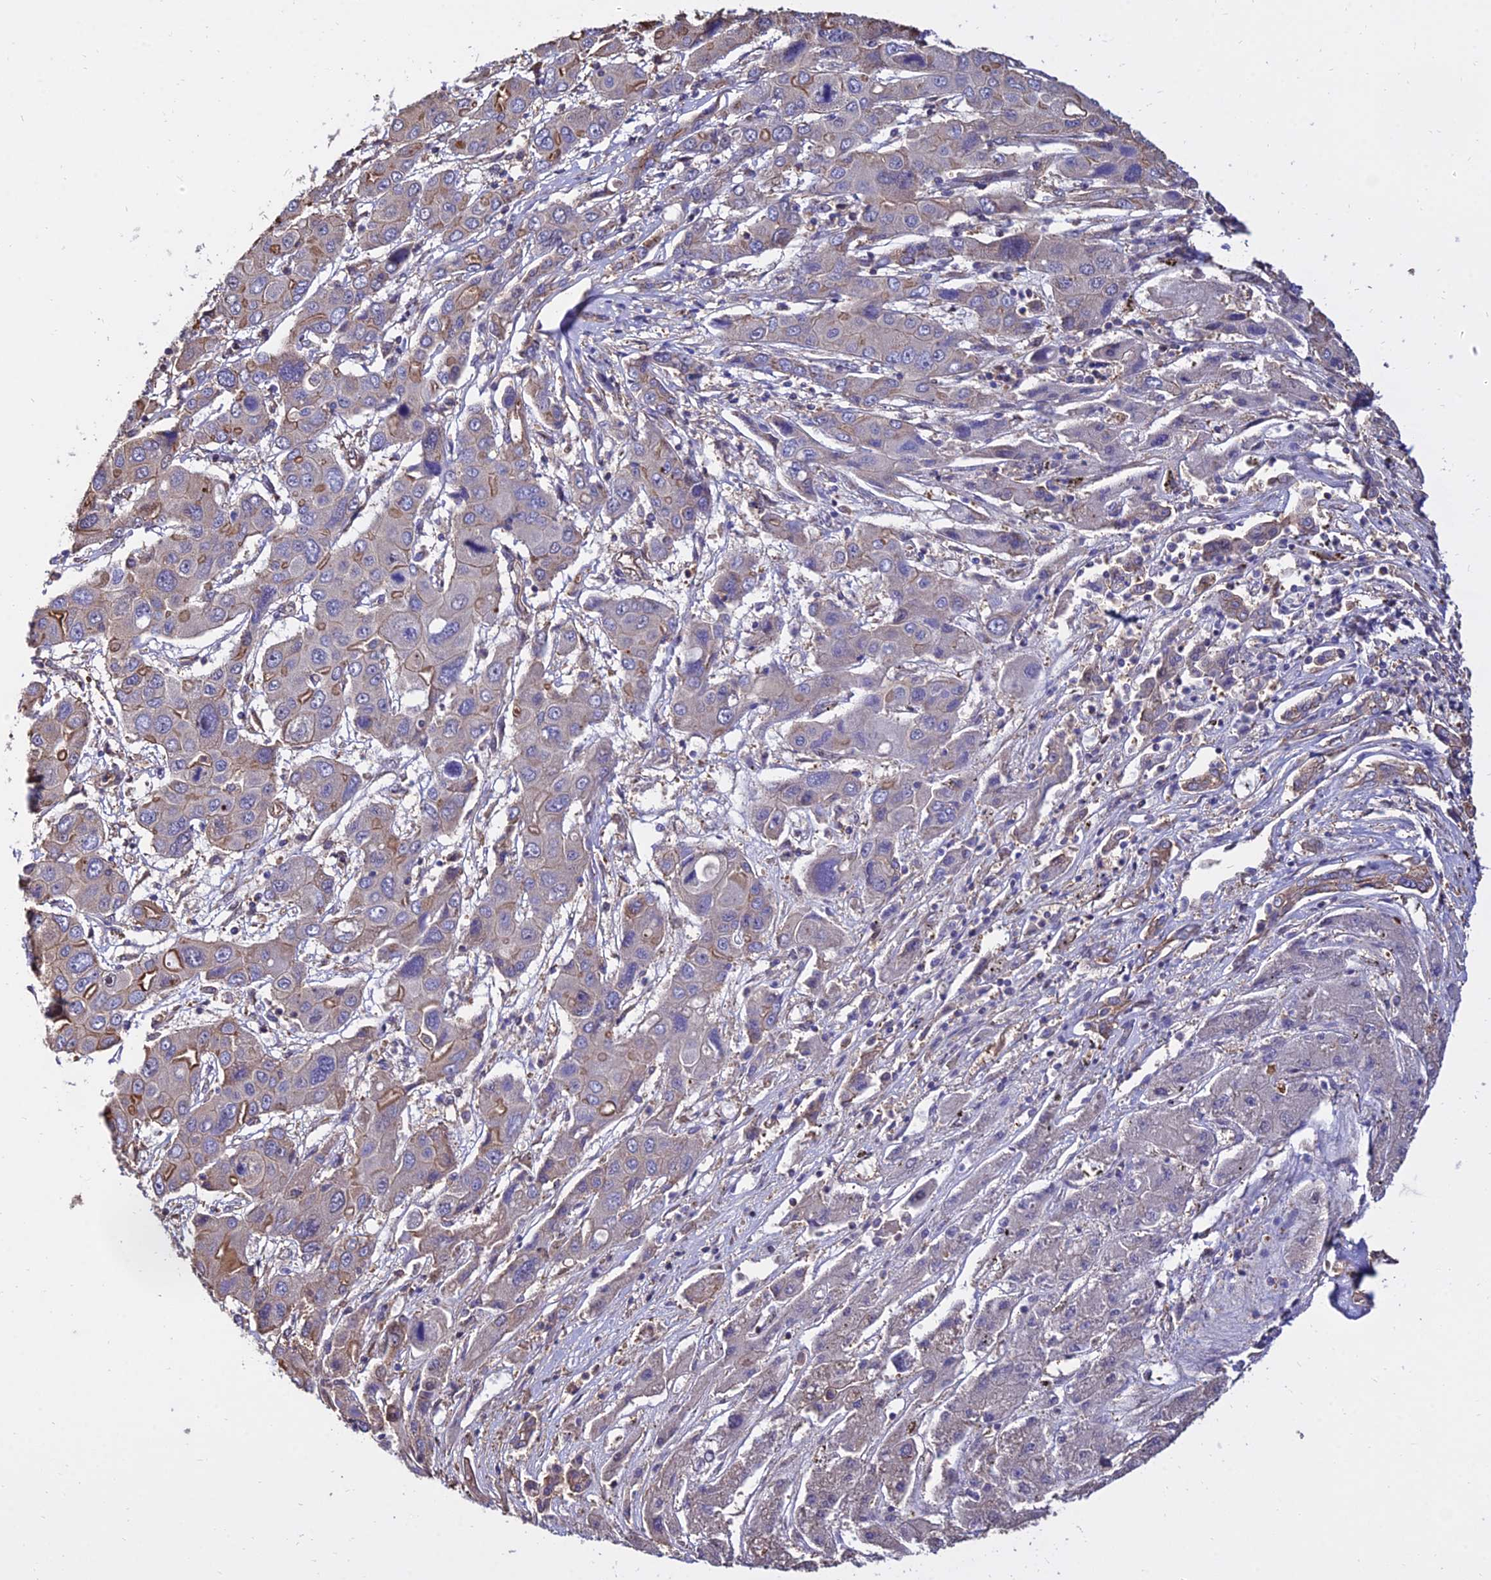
{"staining": {"intensity": "moderate", "quantity": "25%-75%", "location": "cytoplasmic/membranous"}, "tissue": "liver cancer", "cell_type": "Tumor cells", "image_type": "cancer", "snomed": [{"axis": "morphology", "description": "Cholangiocarcinoma"}, {"axis": "topography", "description": "Liver"}], "caption": "Liver cholangiocarcinoma stained for a protein (brown) reveals moderate cytoplasmic/membranous positive staining in approximately 25%-75% of tumor cells.", "gene": "CALM2", "patient": {"sex": "male", "age": 67}}